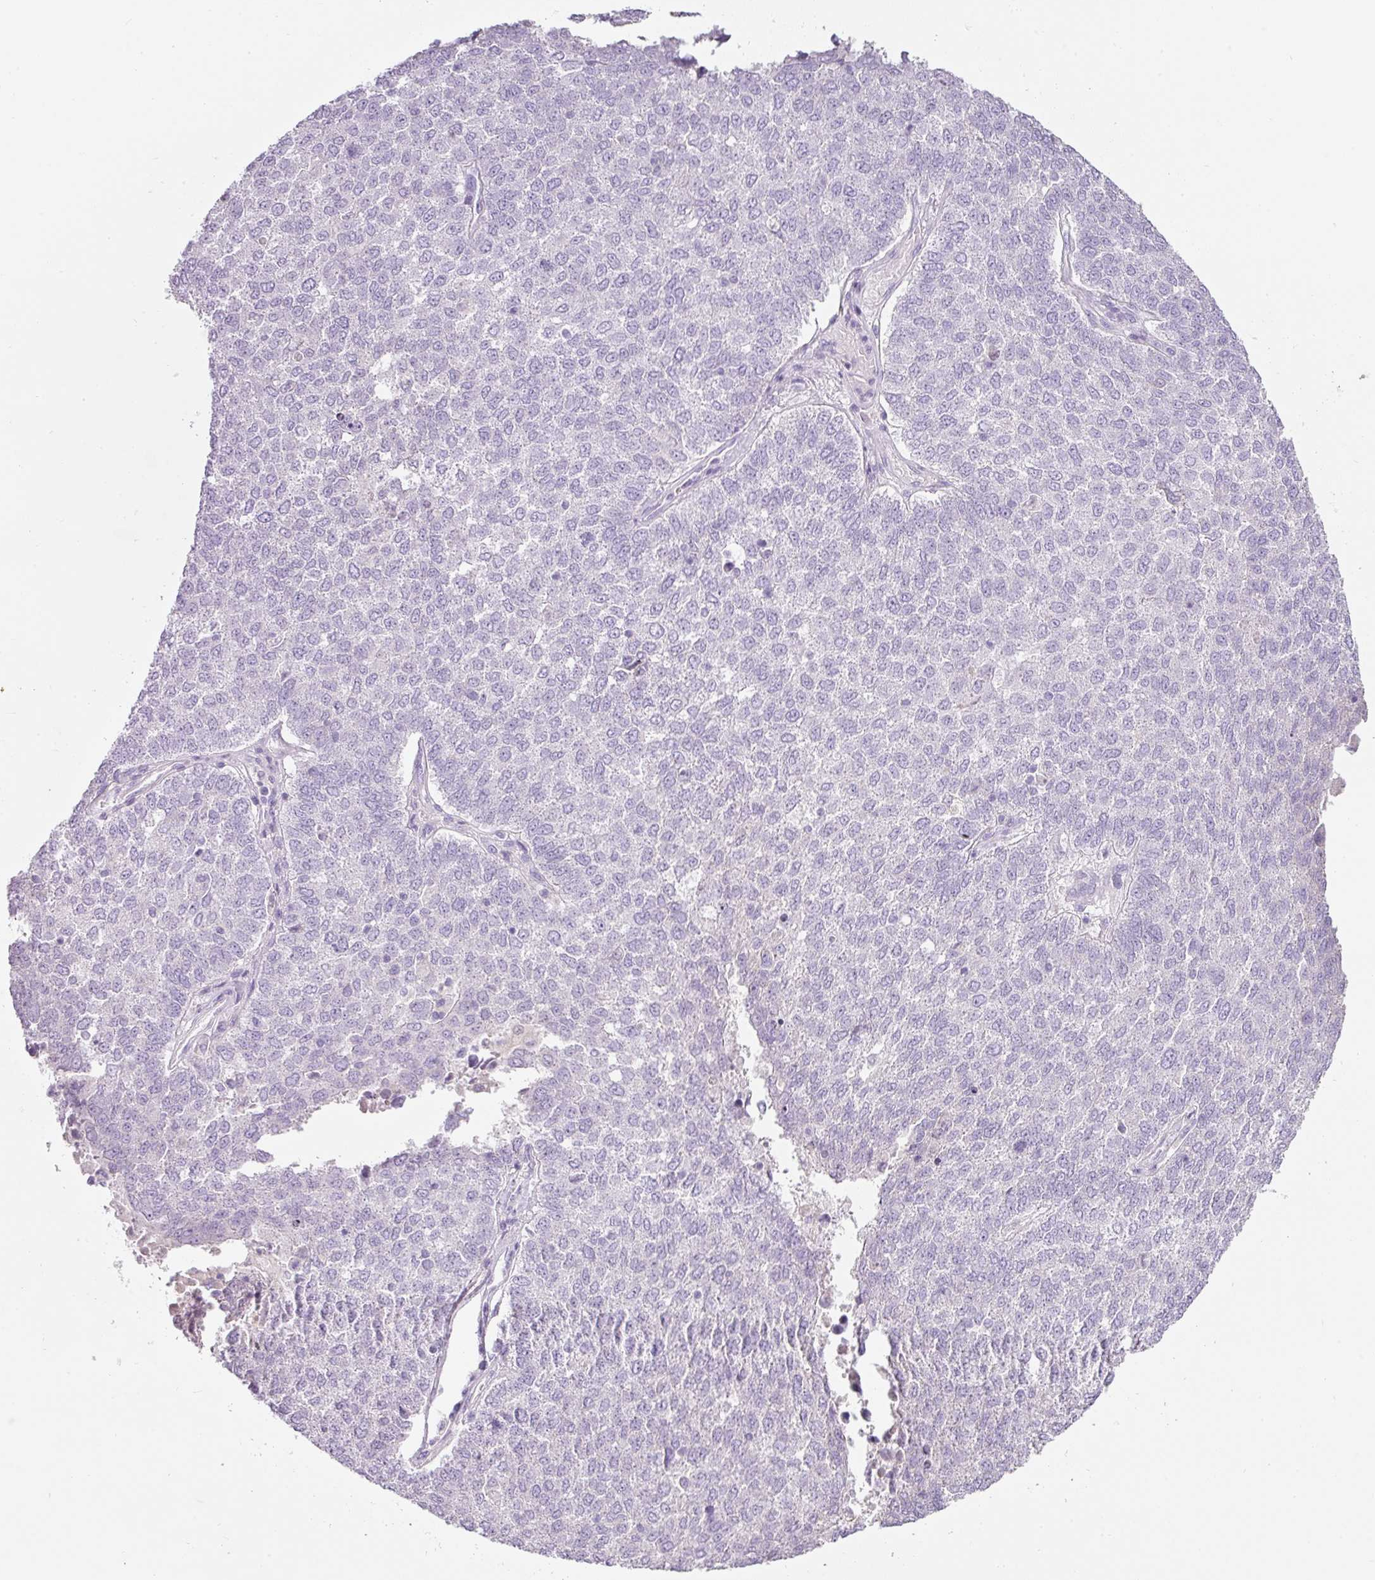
{"staining": {"intensity": "negative", "quantity": "none", "location": "none"}, "tissue": "lung cancer", "cell_type": "Tumor cells", "image_type": "cancer", "snomed": [{"axis": "morphology", "description": "Squamous cell carcinoma, NOS"}, {"axis": "topography", "description": "Lung"}], "caption": "The histopathology image displays no staining of tumor cells in lung cancer (squamous cell carcinoma).", "gene": "DNM1", "patient": {"sex": "male", "age": 73}}